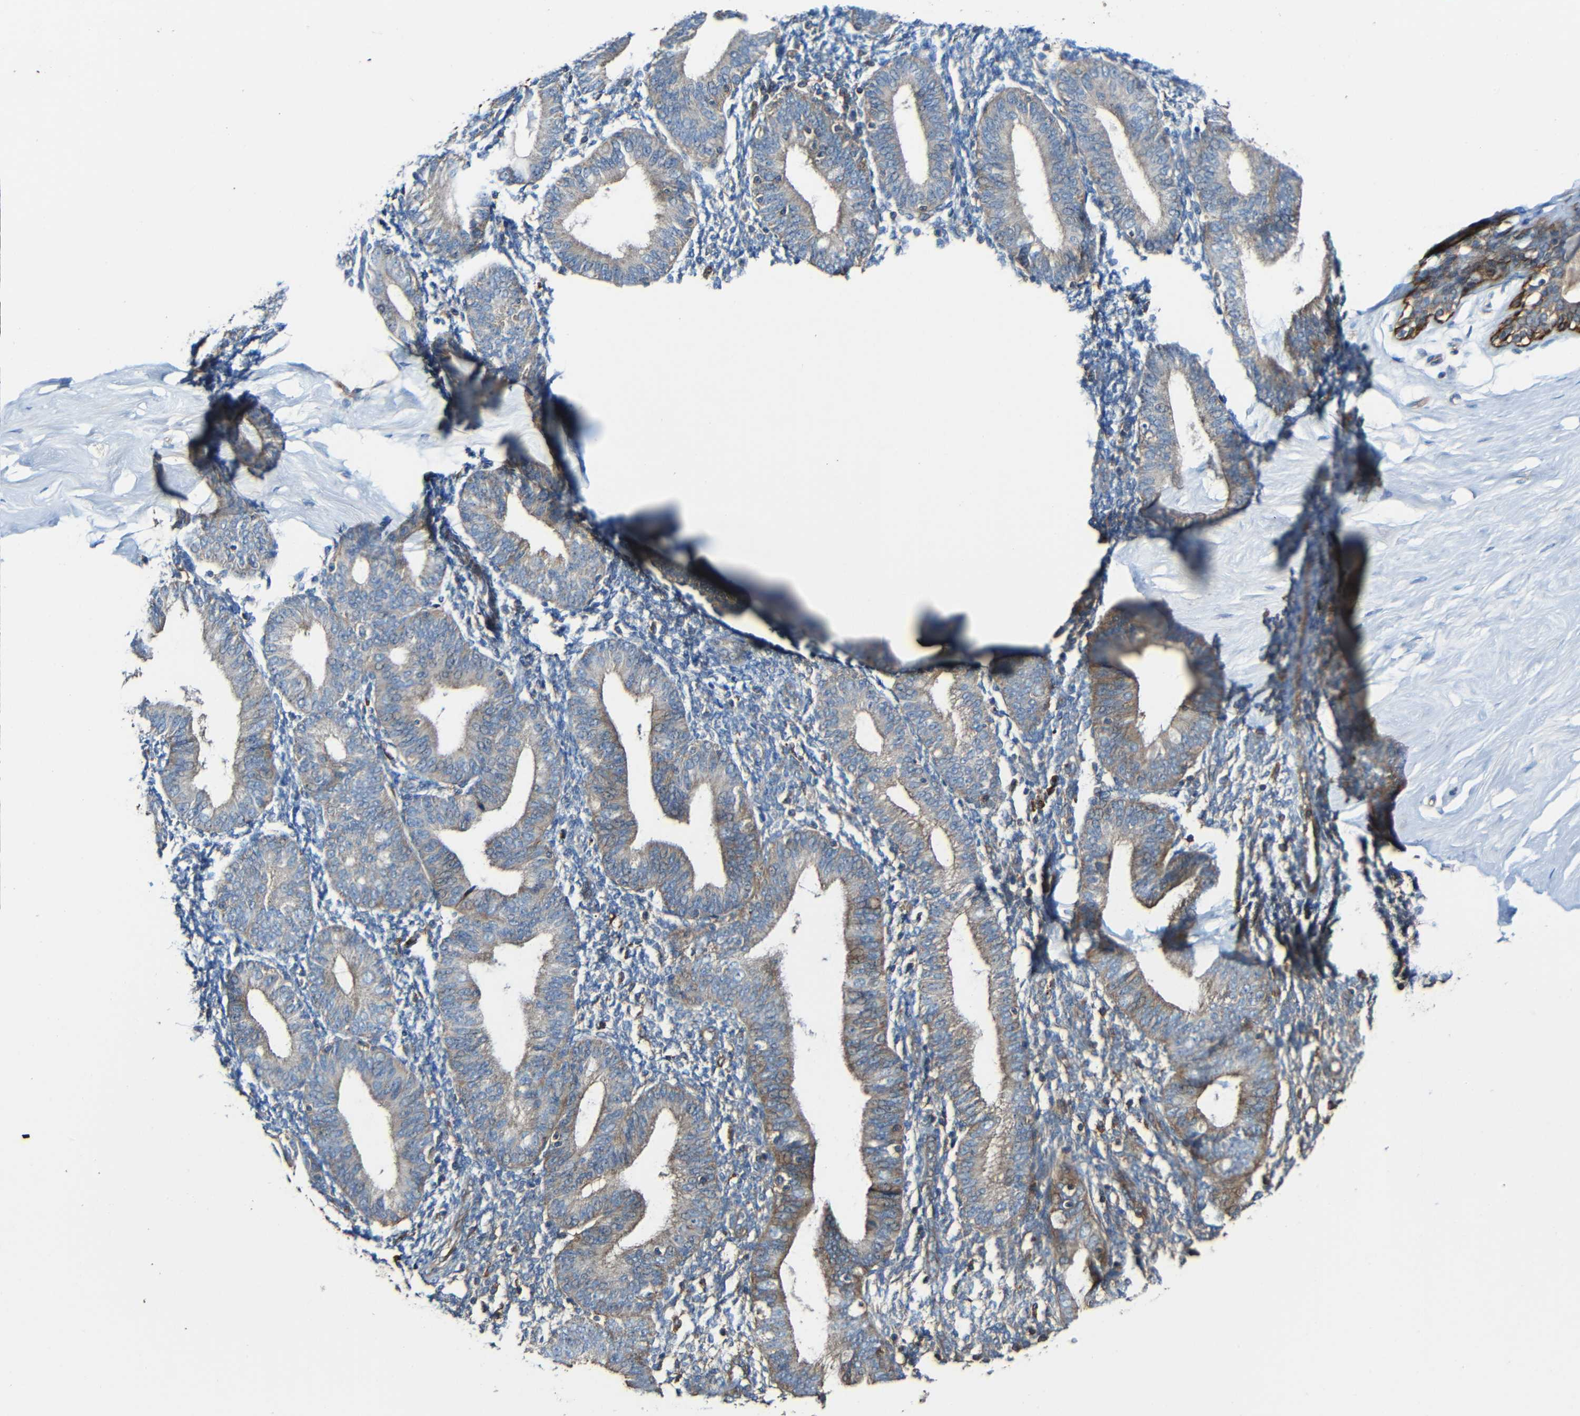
{"staining": {"intensity": "negative", "quantity": "none", "location": "none"}, "tissue": "endometrium", "cell_type": "Cells in endometrial stroma", "image_type": "normal", "snomed": [{"axis": "morphology", "description": "Normal tissue, NOS"}, {"axis": "topography", "description": "Endometrium"}], "caption": "Immunohistochemistry (IHC) of unremarkable endometrium exhibits no staining in cells in endometrial stroma.", "gene": "RHOT2", "patient": {"sex": "female", "age": 61}}